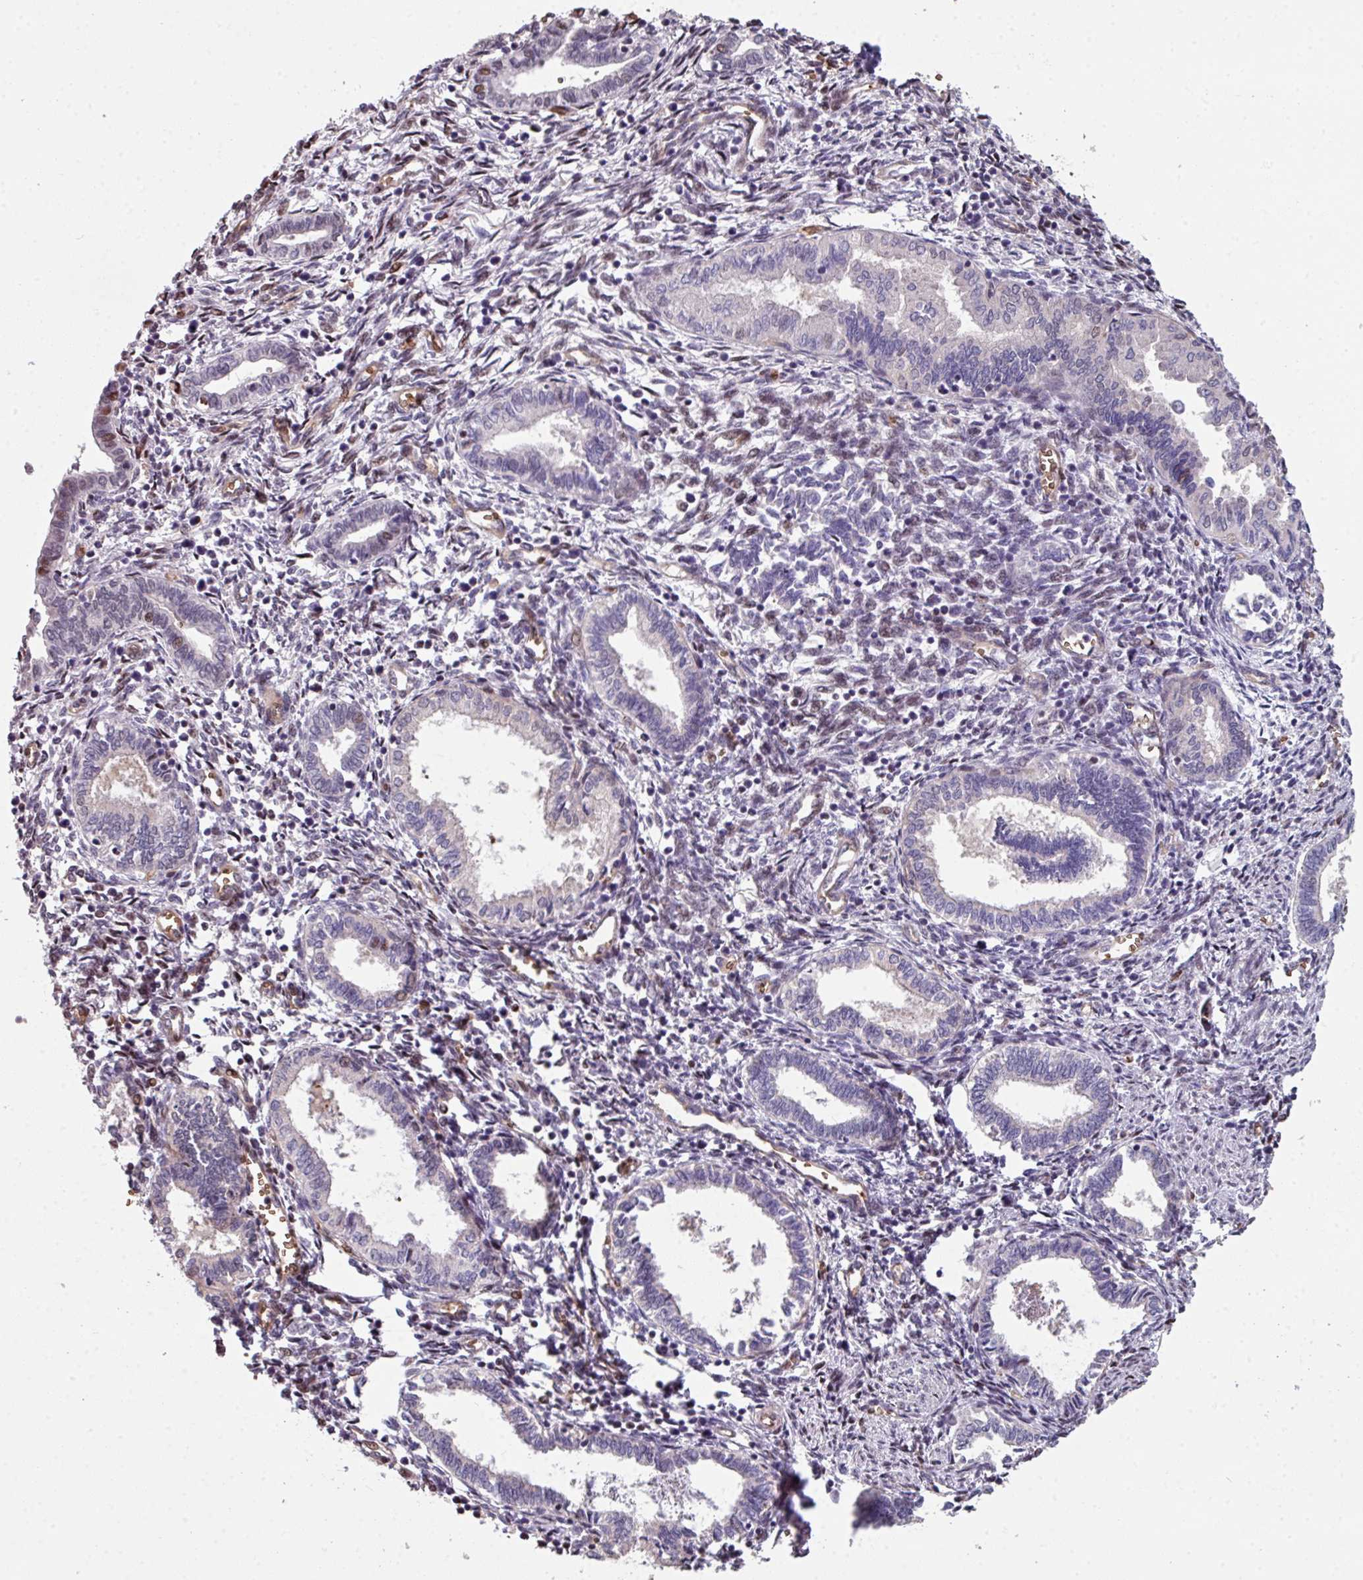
{"staining": {"intensity": "negative", "quantity": "none", "location": "none"}, "tissue": "endometrium", "cell_type": "Cells in endometrial stroma", "image_type": "normal", "snomed": [{"axis": "morphology", "description": "Normal tissue, NOS"}, {"axis": "topography", "description": "Endometrium"}], "caption": "Benign endometrium was stained to show a protein in brown. There is no significant staining in cells in endometrial stroma. The staining was performed using DAB to visualize the protein expression in brown, while the nuclei were stained in blue with hematoxylin (Magnification: 20x).", "gene": "ANO9", "patient": {"sex": "female", "age": 37}}